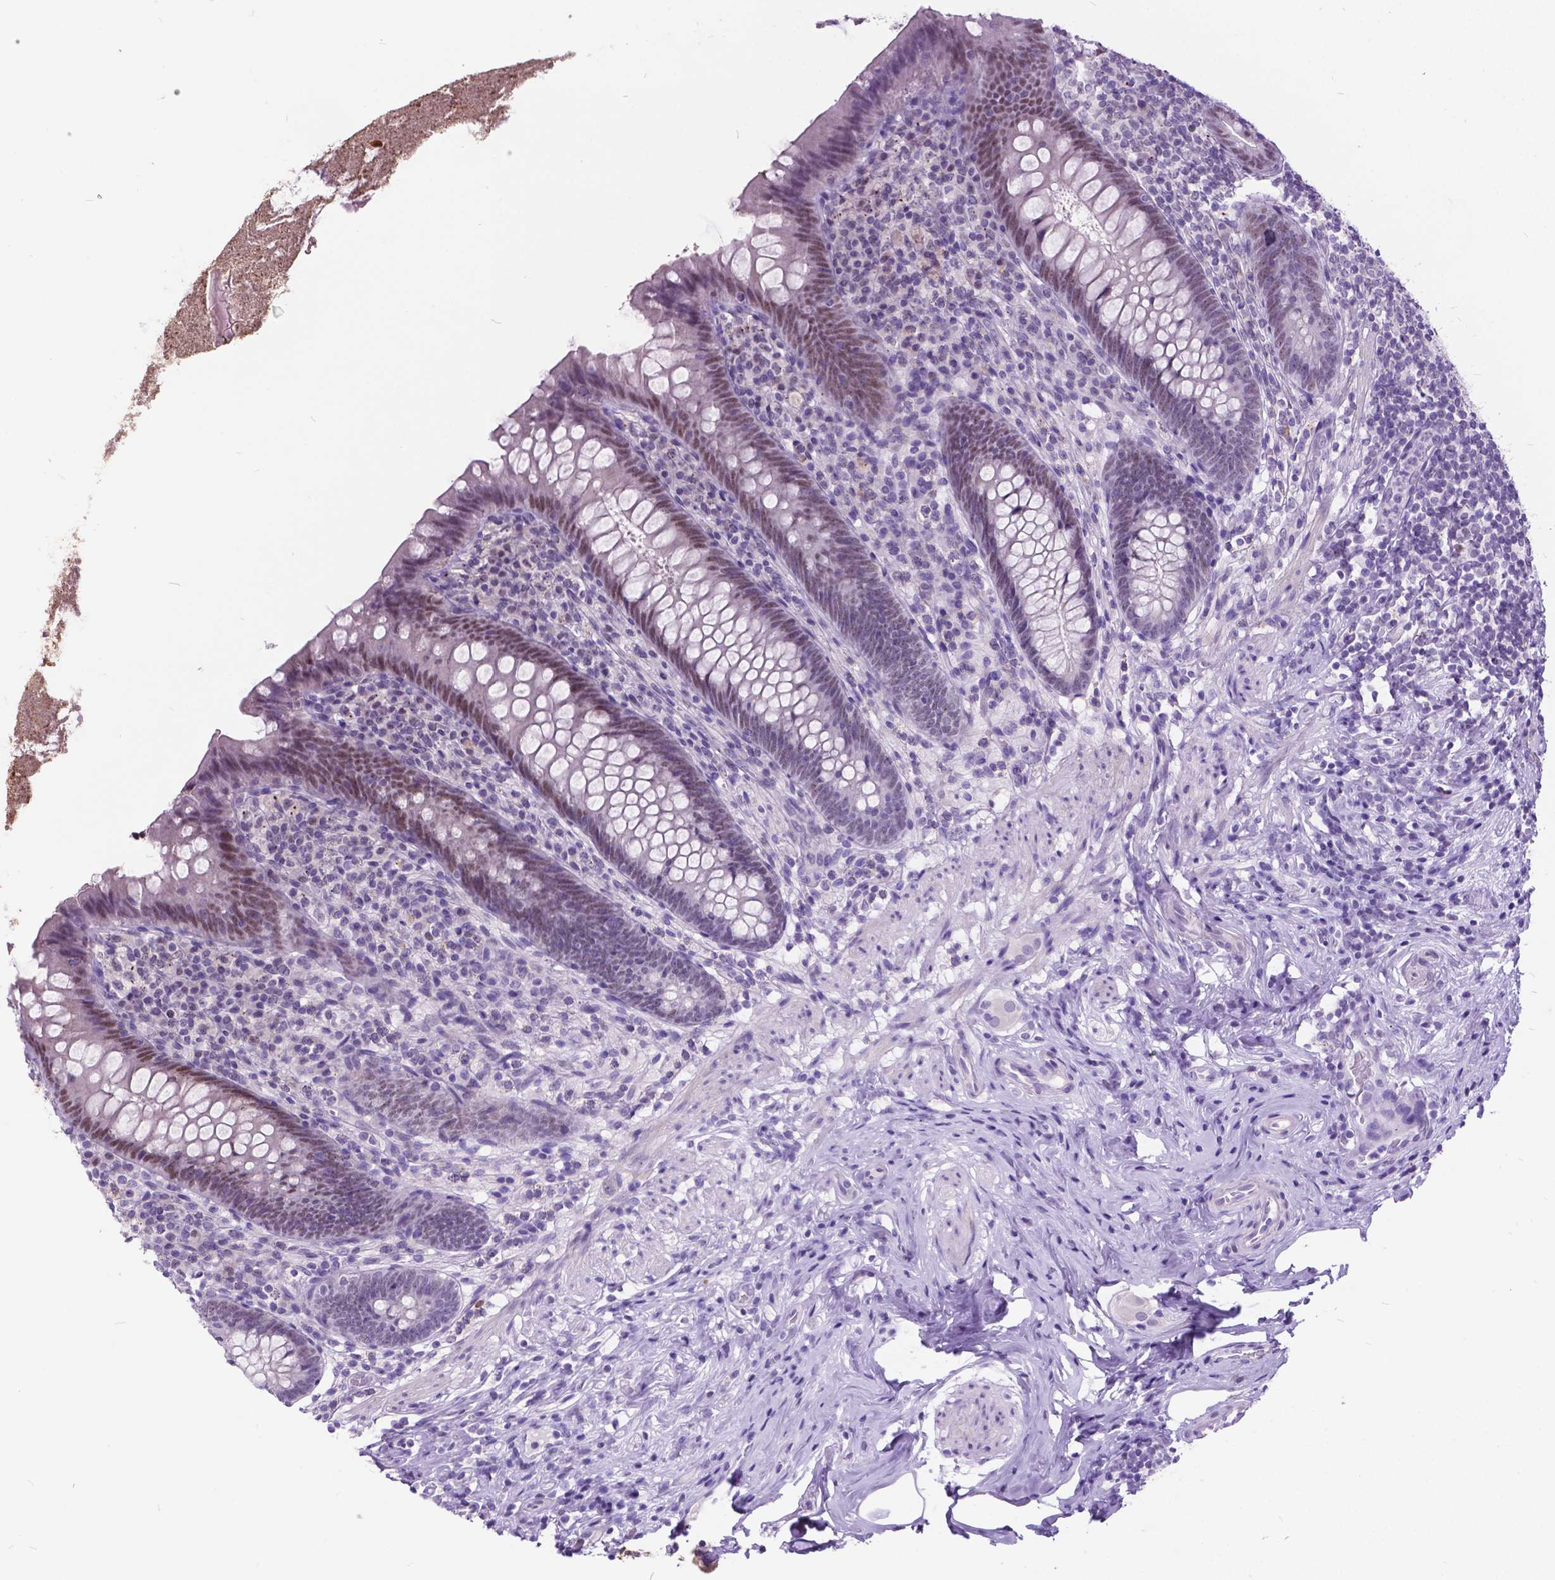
{"staining": {"intensity": "weak", "quantity": "25%-75%", "location": "nuclear"}, "tissue": "appendix", "cell_type": "Glandular cells", "image_type": "normal", "snomed": [{"axis": "morphology", "description": "Normal tissue, NOS"}, {"axis": "topography", "description": "Appendix"}], "caption": "IHC of normal human appendix exhibits low levels of weak nuclear positivity in approximately 25%-75% of glandular cells.", "gene": "DPF3", "patient": {"sex": "male", "age": 47}}